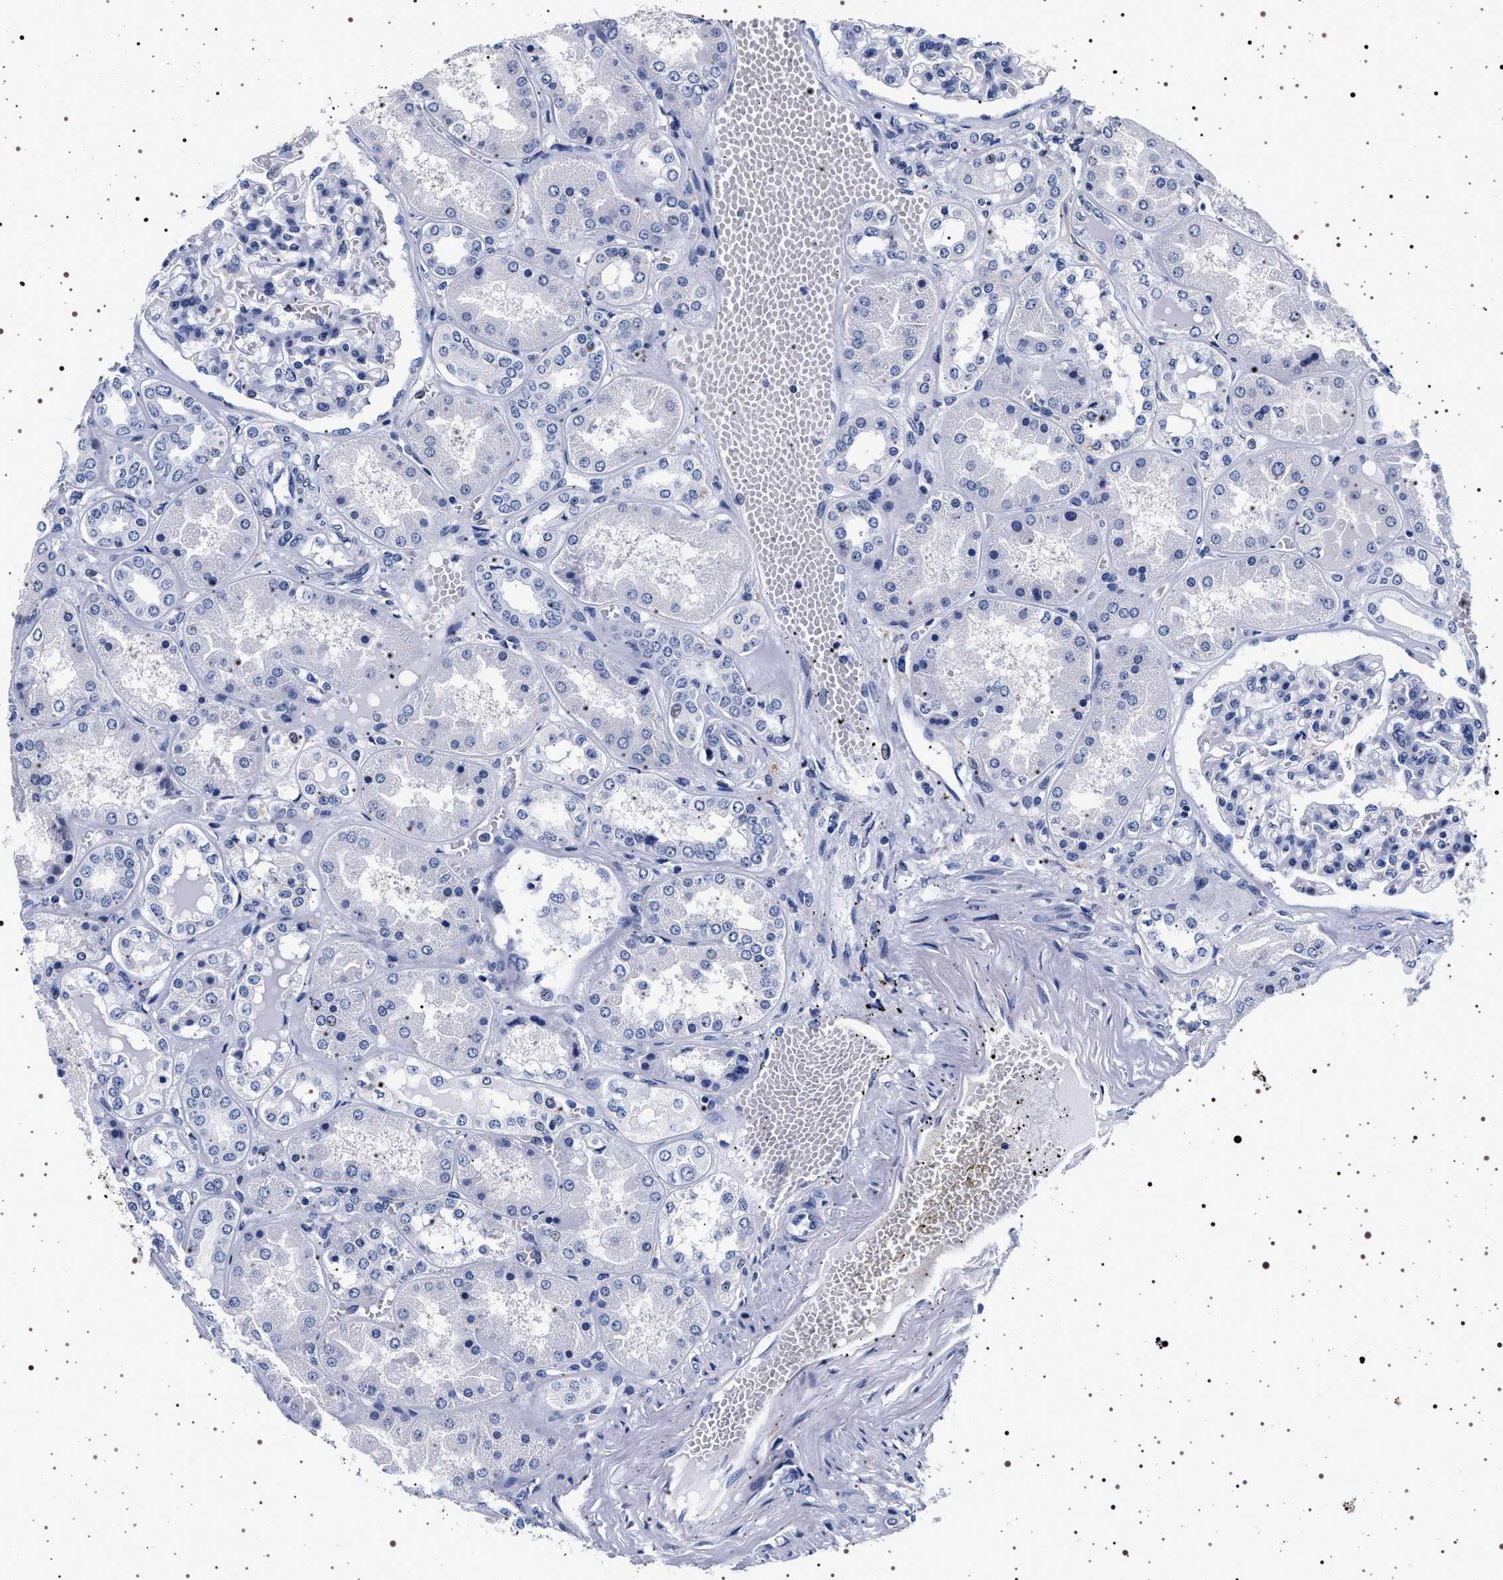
{"staining": {"intensity": "negative", "quantity": "none", "location": "none"}, "tissue": "kidney", "cell_type": "Cells in glomeruli", "image_type": "normal", "snomed": [{"axis": "morphology", "description": "Normal tissue, NOS"}, {"axis": "topography", "description": "Kidney"}], "caption": "Immunohistochemistry (IHC) of normal kidney reveals no positivity in cells in glomeruli. (DAB IHC visualized using brightfield microscopy, high magnification).", "gene": "SYN1", "patient": {"sex": "female", "age": 56}}